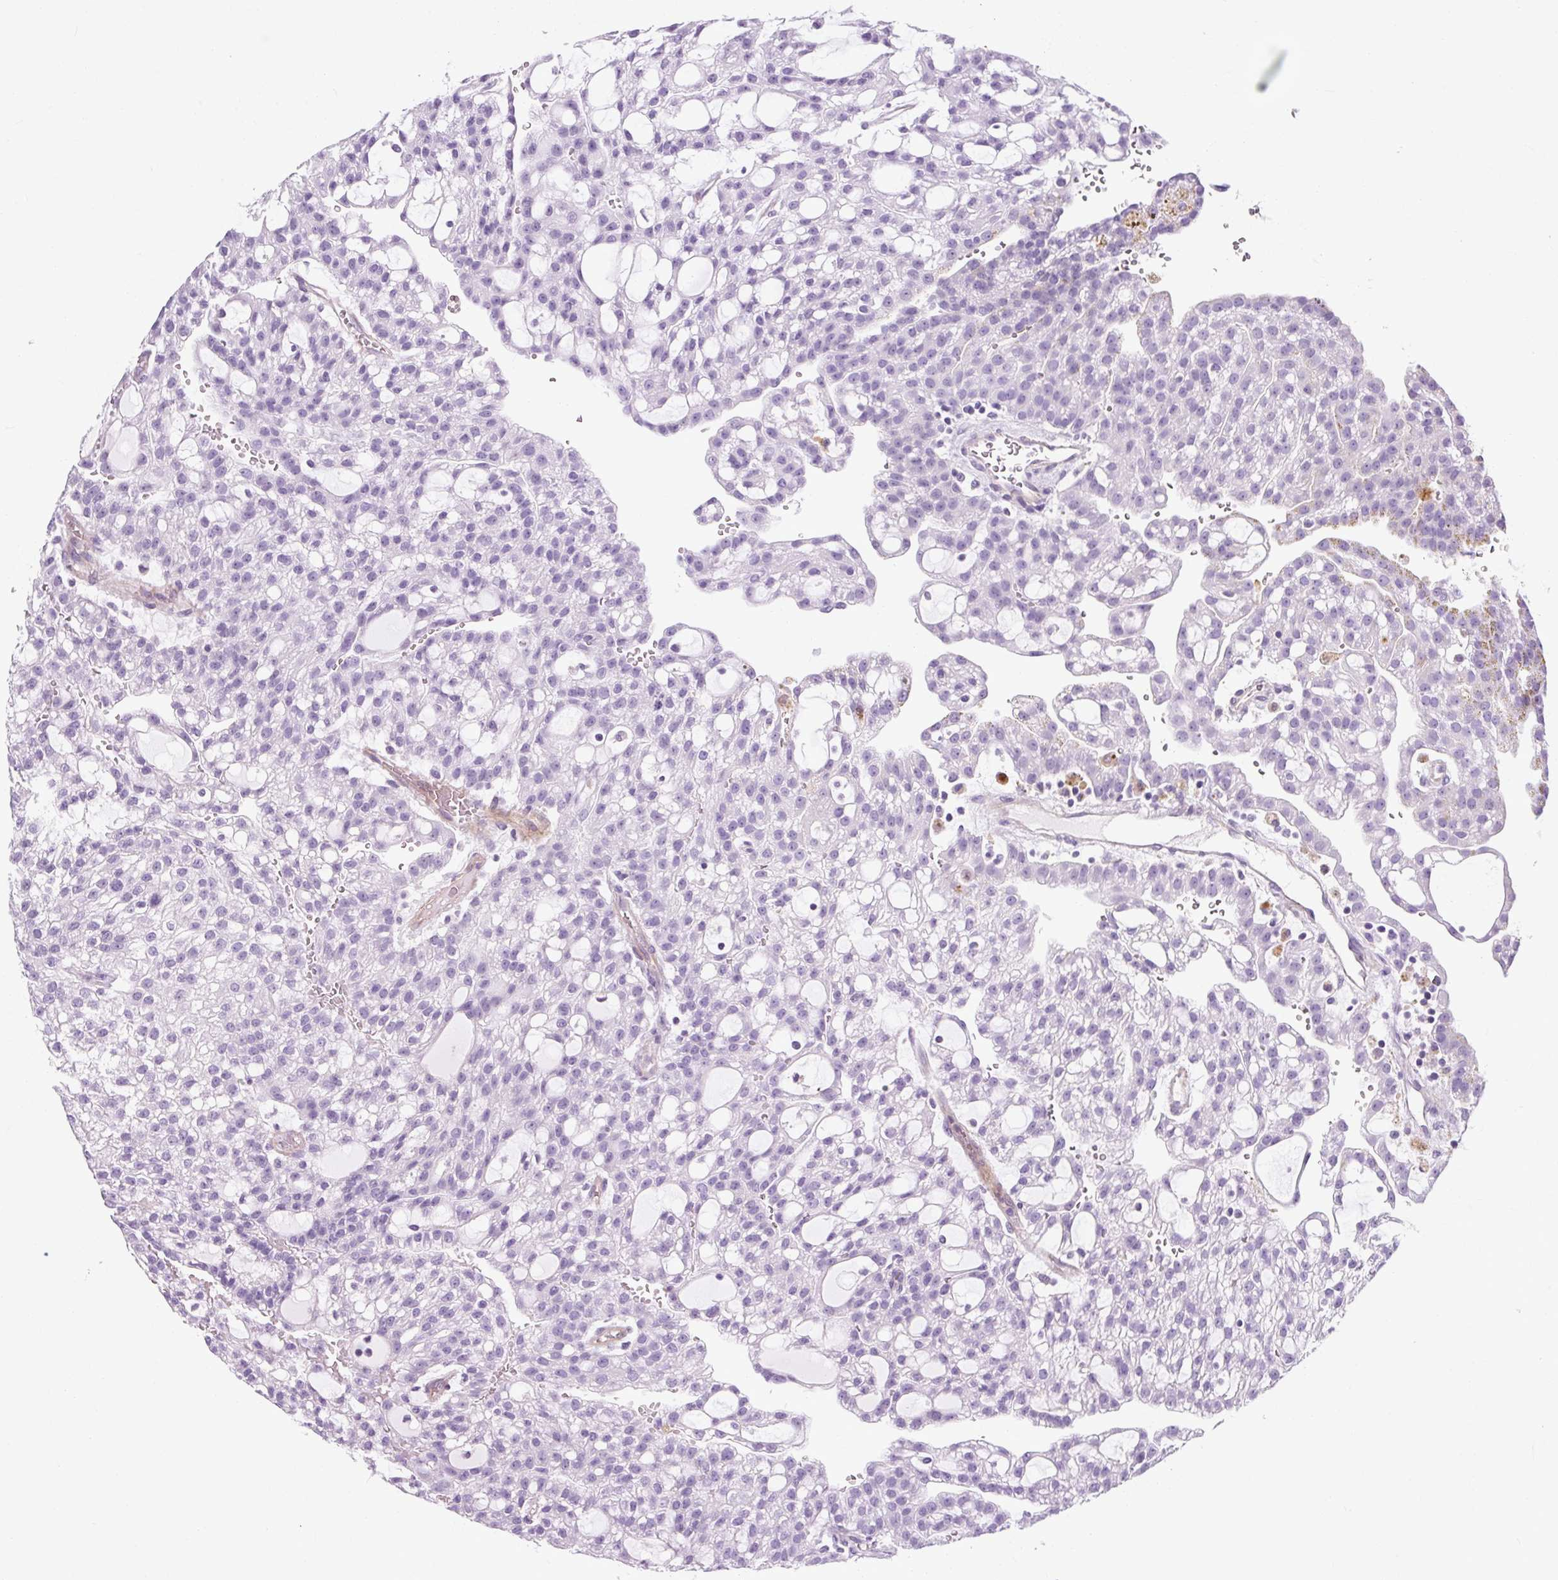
{"staining": {"intensity": "negative", "quantity": "none", "location": "none"}, "tissue": "renal cancer", "cell_type": "Tumor cells", "image_type": "cancer", "snomed": [{"axis": "morphology", "description": "Adenocarcinoma, NOS"}, {"axis": "topography", "description": "Kidney"}], "caption": "The histopathology image demonstrates no staining of tumor cells in renal cancer. (Brightfield microscopy of DAB IHC at high magnification).", "gene": "OOEP", "patient": {"sex": "male", "age": 63}}